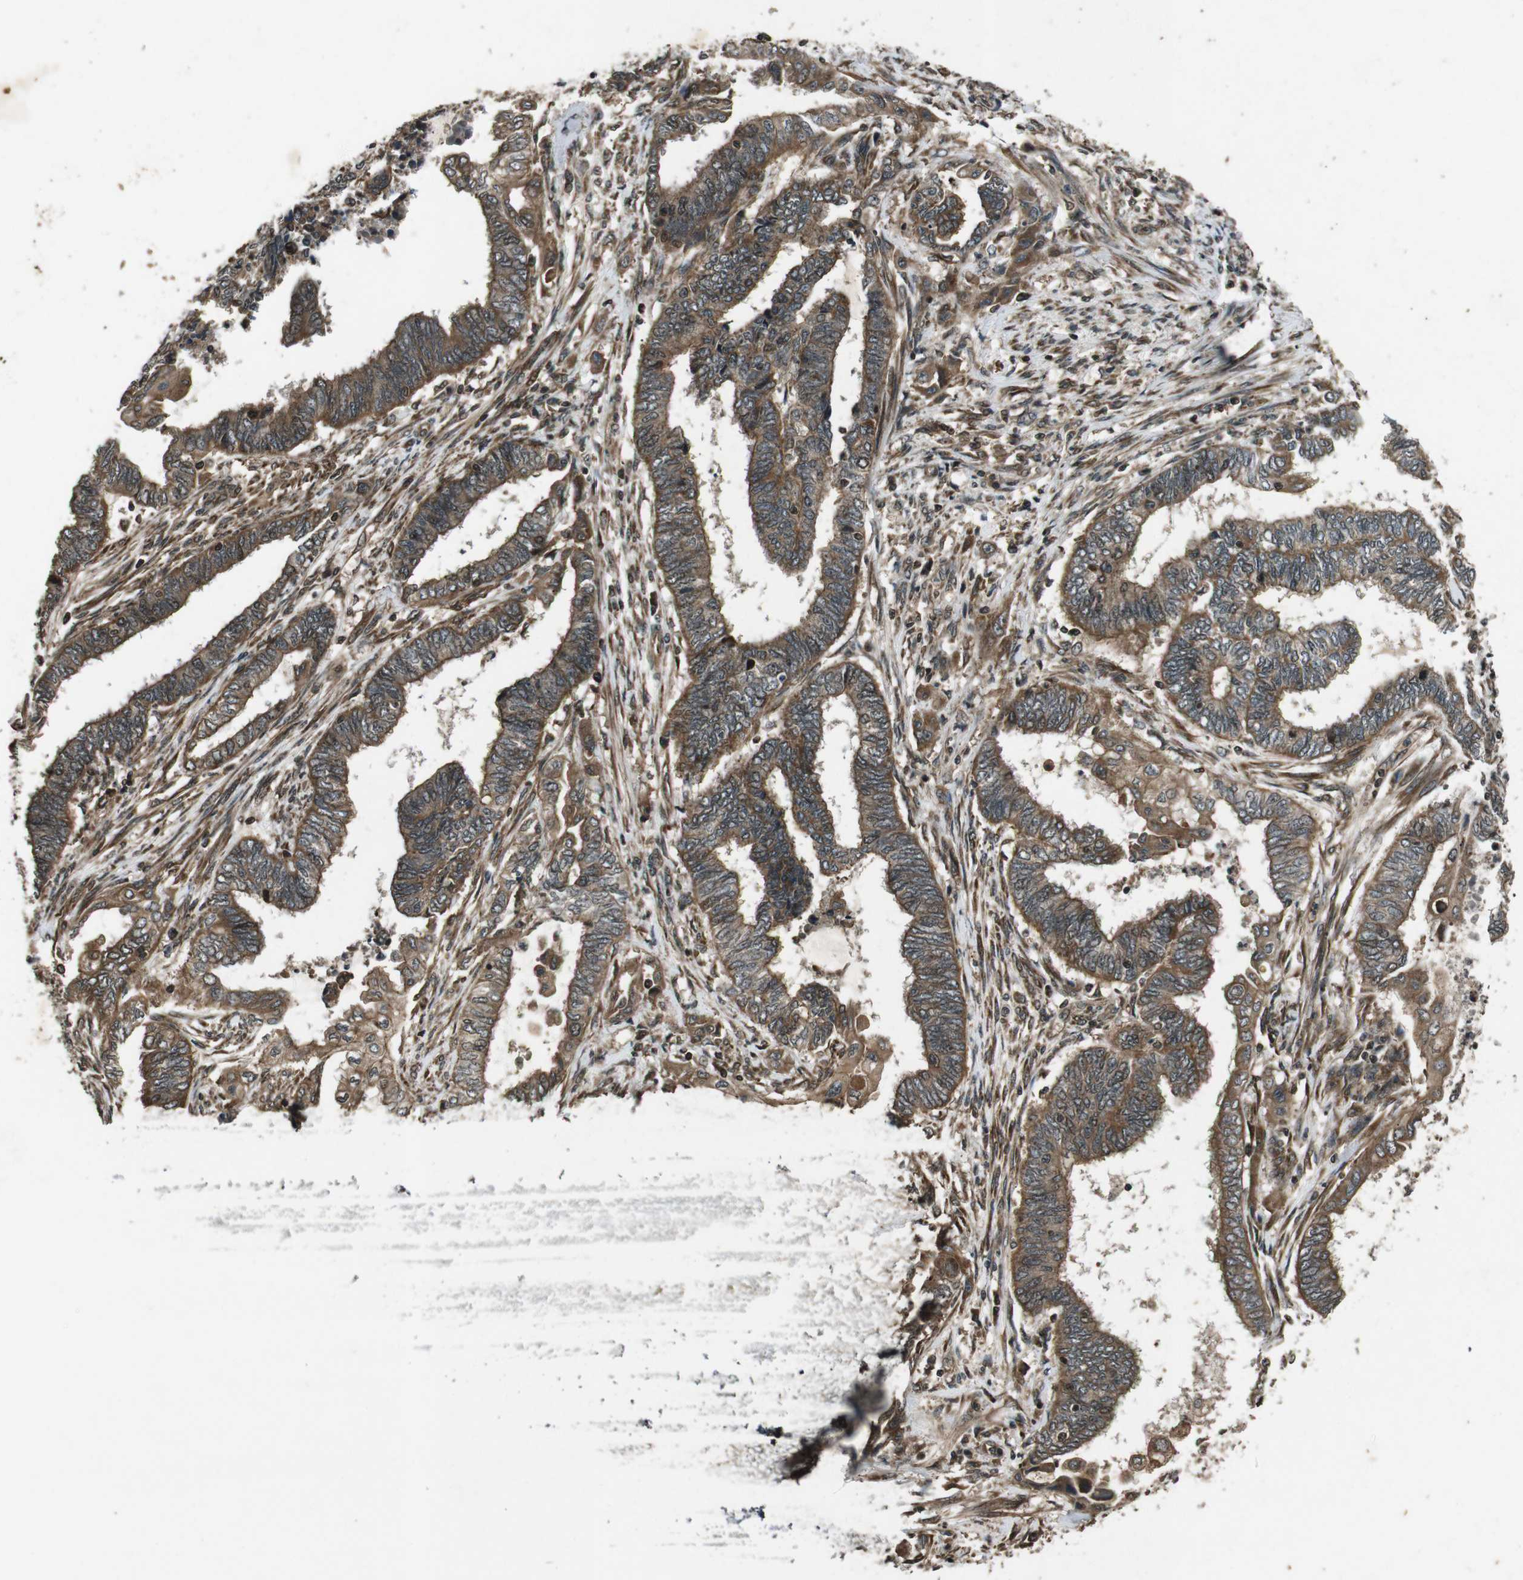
{"staining": {"intensity": "moderate", "quantity": ">75%", "location": "cytoplasmic/membranous"}, "tissue": "endometrial cancer", "cell_type": "Tumor cells", "image_type": "cancer", "snomed": [{"axis": "morphology", "description": "Adenocarcinoma, NOS"}, {"axis": "topography", "description": "Uterus"}, {"axis": "topography", "description": "Endometrium"}], "caption": "High-power microscopy captured an immunohistochemistry photomicrograph of adenocarcinoma (endometrial), revealing moderate cytoplasmic/membranous positivity in about >75% of tumor cells.", "gene": "PLK2", "patient": {"sex": "female", "age": 70}}